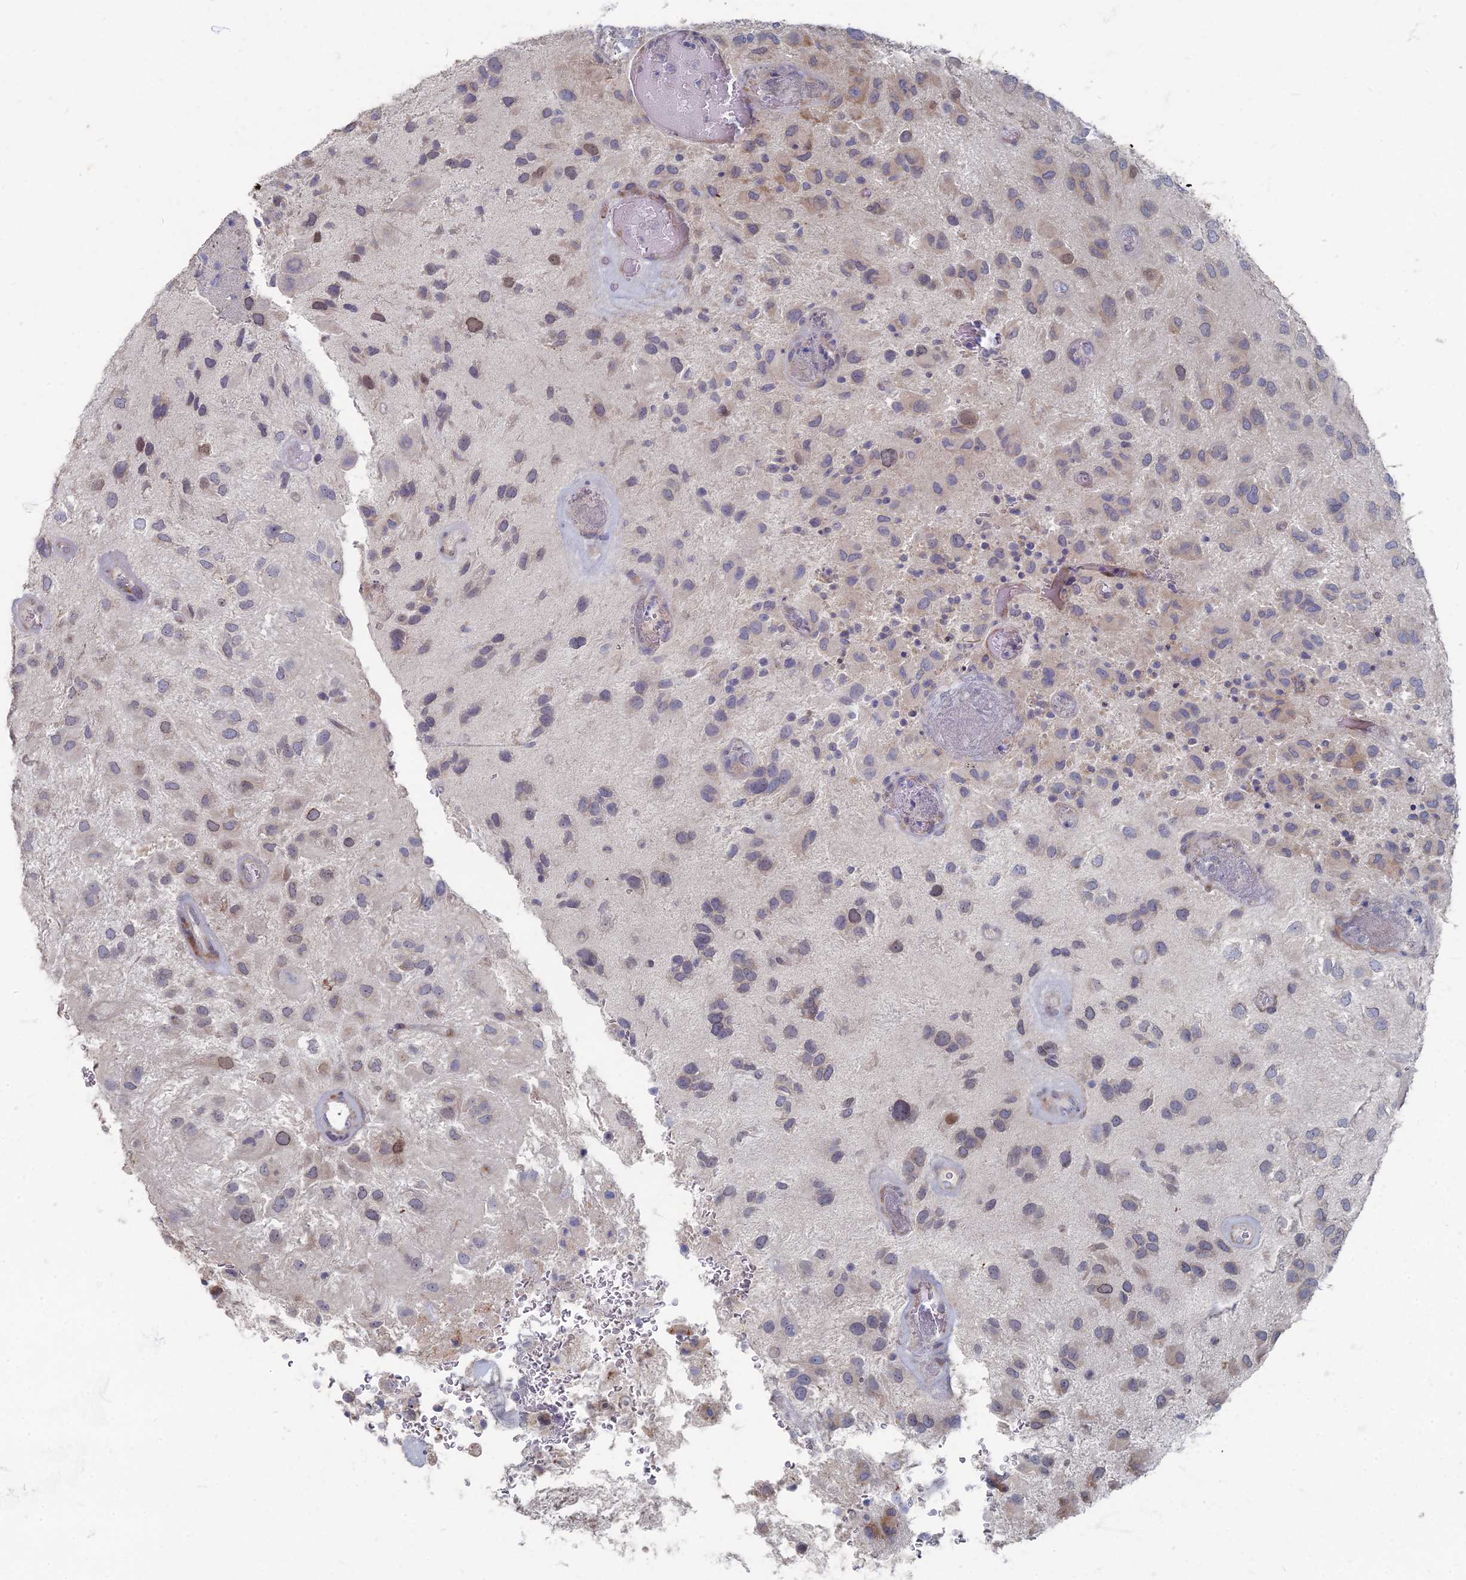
{"staining": {"intensity": "weak", "quantity": "<25%", "location": "cytoplasmic/membranous,nuclear"}, "tissue": "glioma", "cell_type": "Tumor cells", "image_type": "cancer", "snomed": [{"axis": "morphology", "description": "Glioma, malignant, Low grade"}, {"axis": "topography", "description": "Brain"}], "caption": "This is a image of IHC staining of glioma, which shows no staining in tumor cells.", "gene": "TMEM128", "patient": {"sex": "male", "age": 66}}